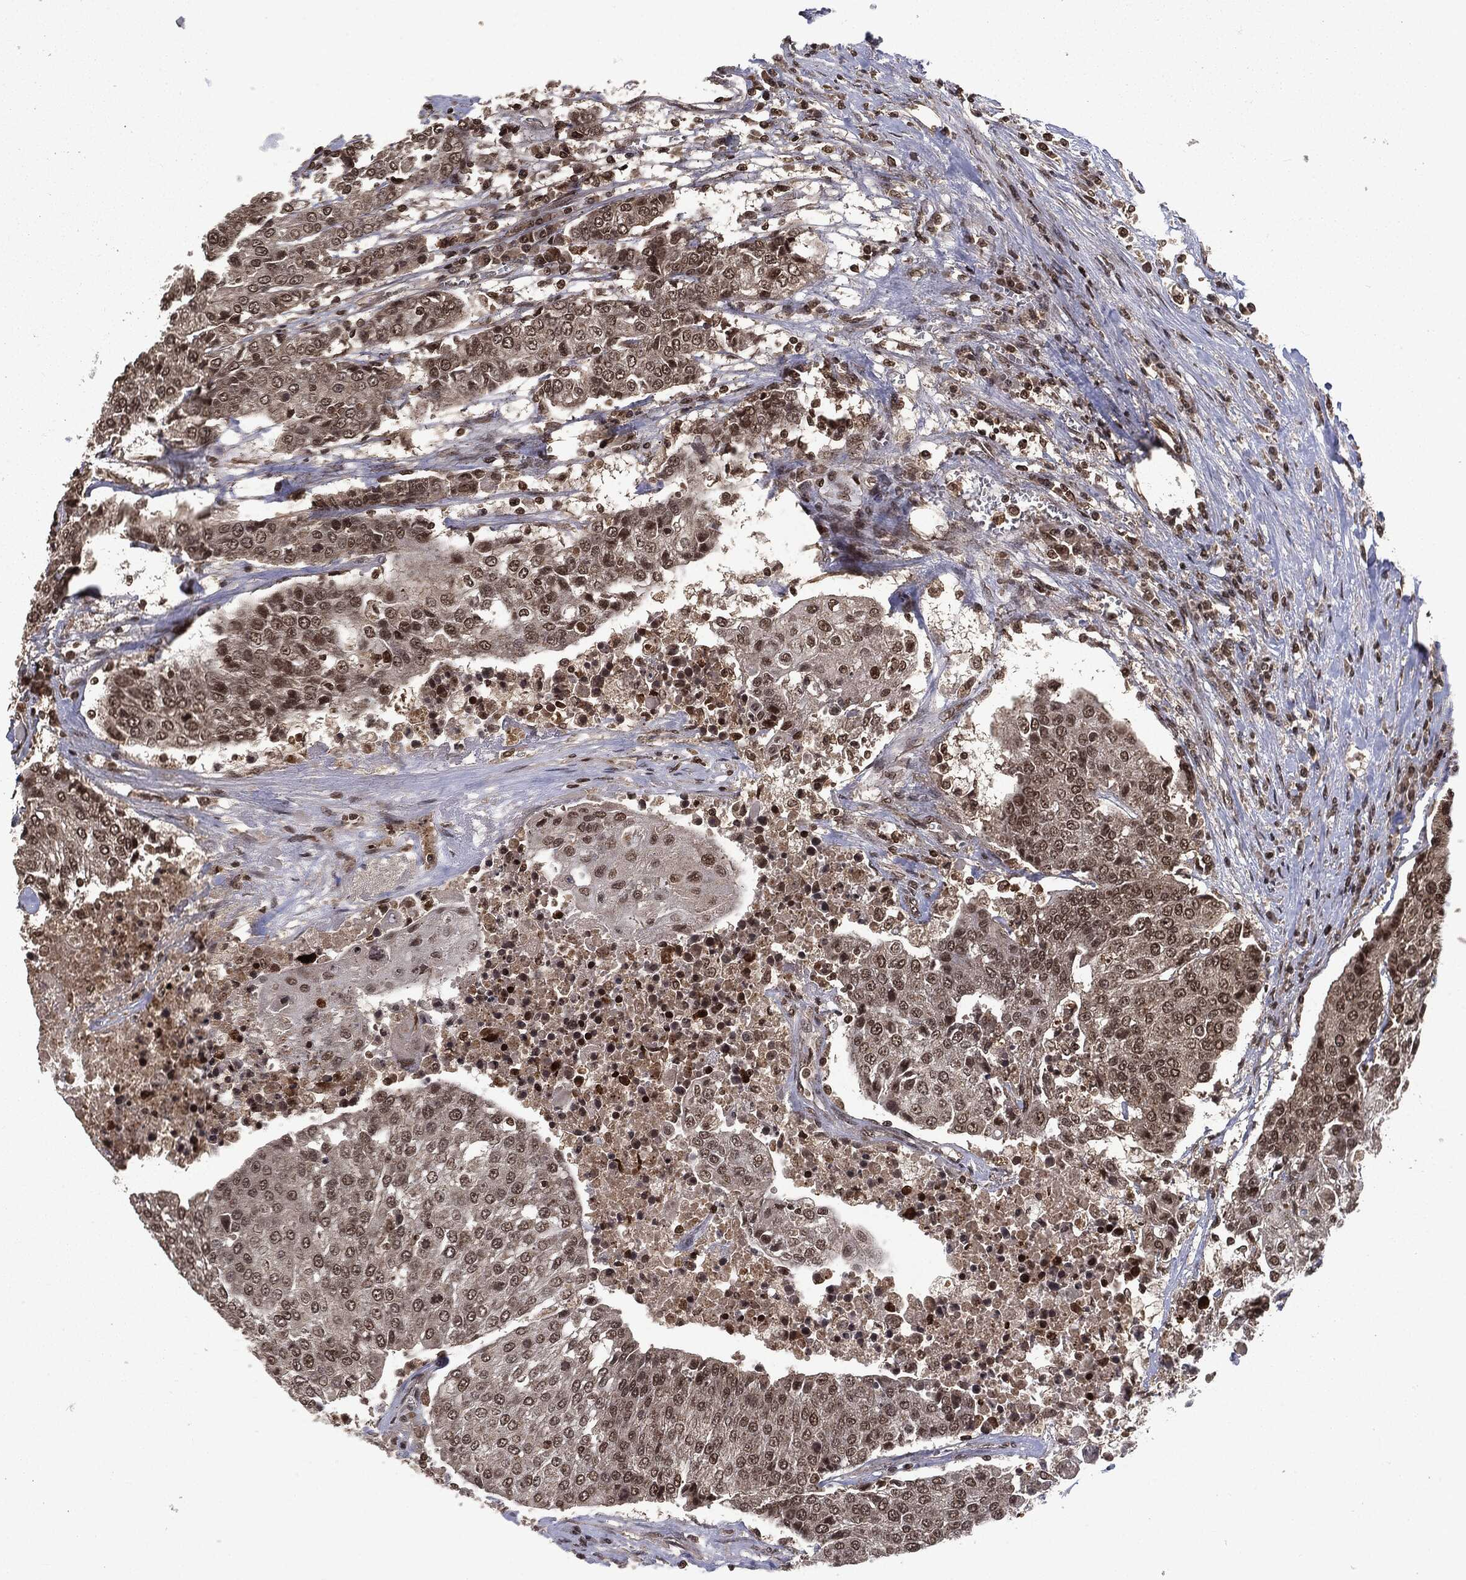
{"staining": {"intensity": "moderate", "quantity": "<25%", "location": "nuclear"}, "tissue": "urothelial cancer", "cell_type": "Tumor cells", "image_type": "cancer", "snomed": [{"axis": "morphology", "description": "Urothelial carcinoma, High grade"}, {"axis": "topography", "description": "Urinary bladder"}], "caption": "Tumor cells reveal low levels of moderate nuclear expression in about <25% of cells in urothelial cancer.", "gene": "CTDP1", "patient": {"sex": "female", "age": 85}}